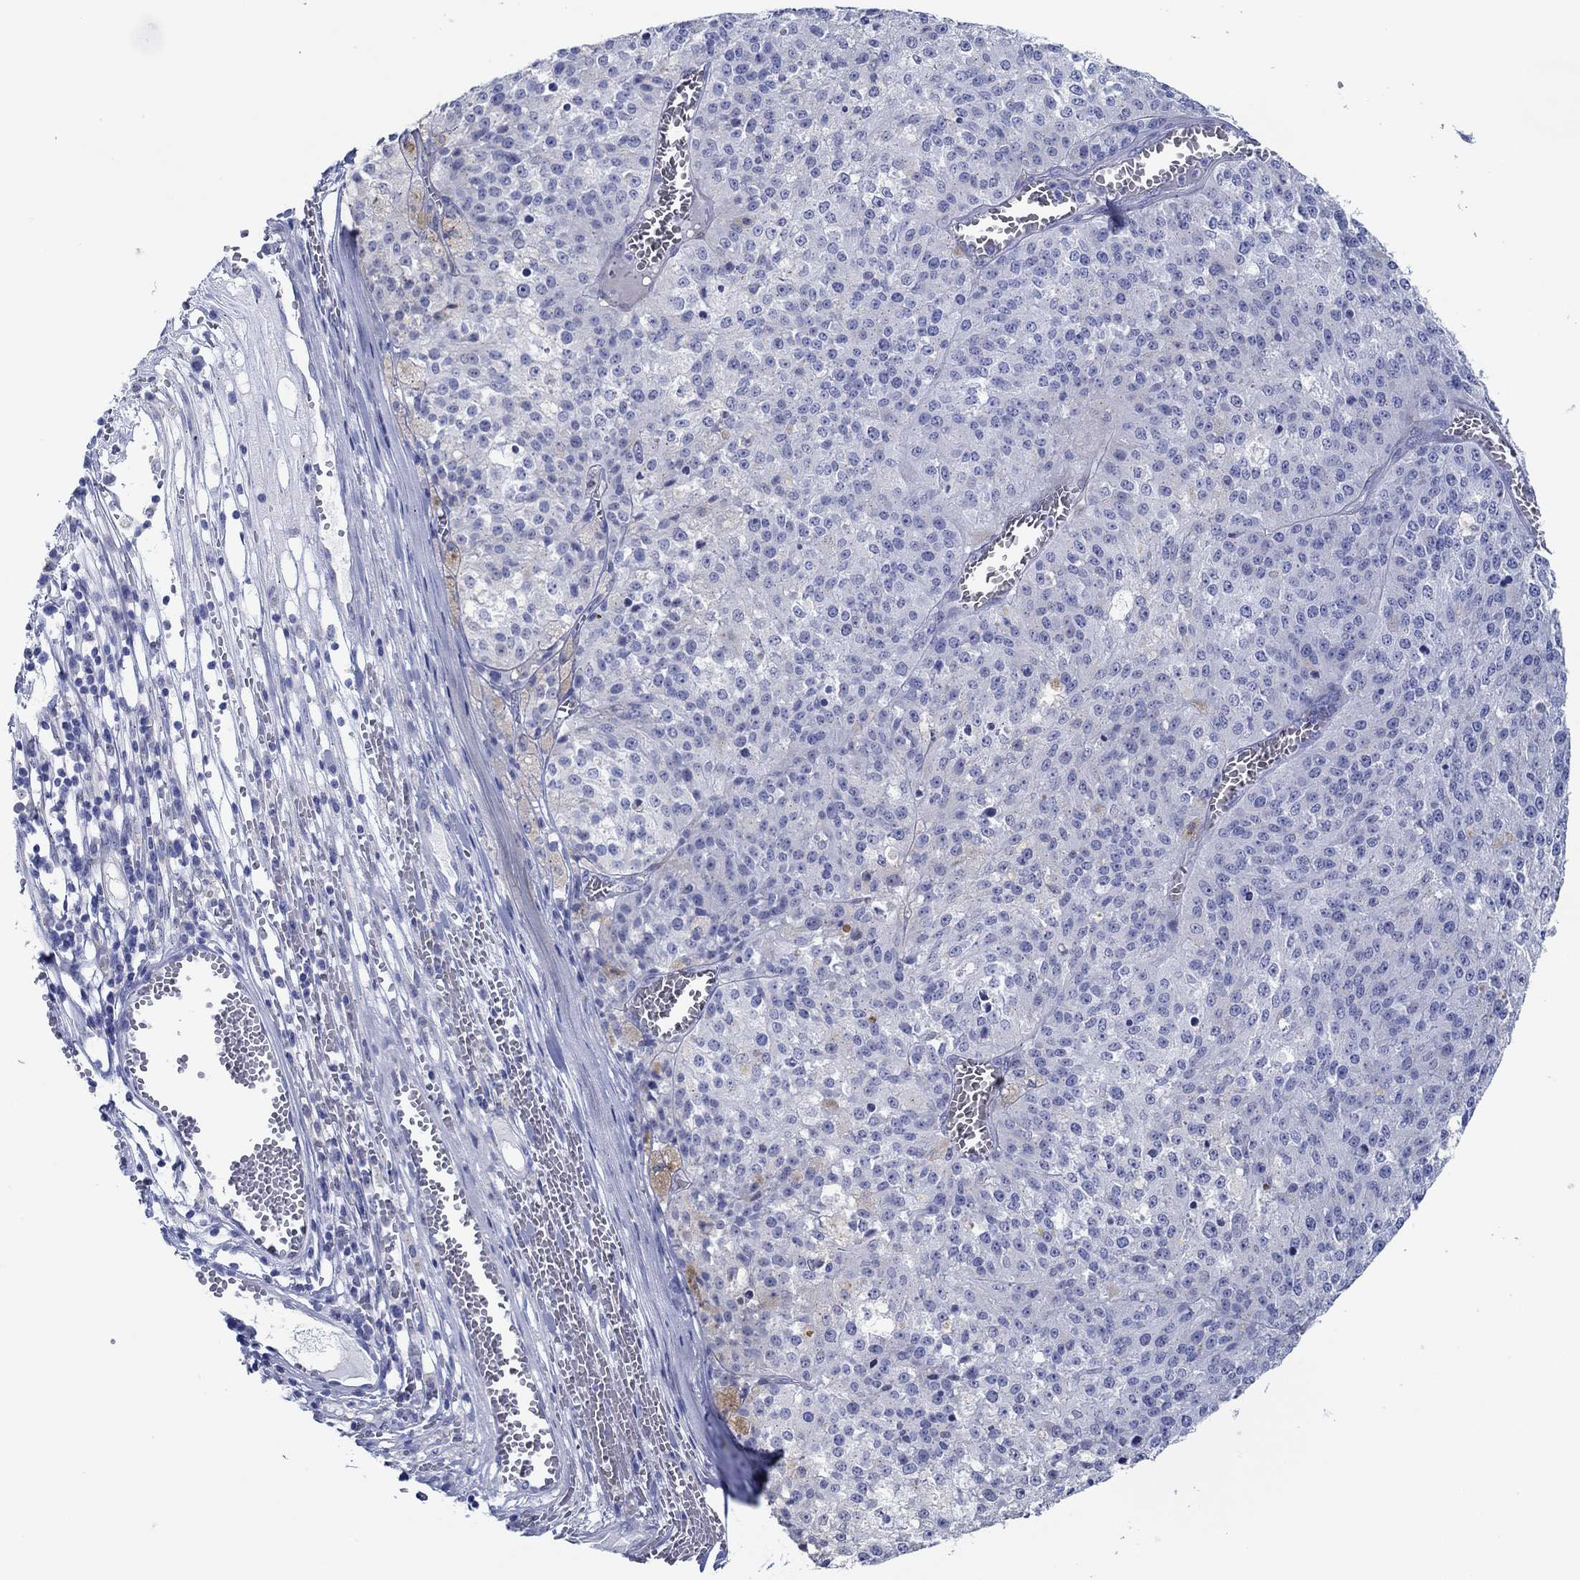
{"staining": {"intensity": "negative", "quantity": "none", "location": "none"}, "tissue": "melanoma", "cell_type": "Tumor cells", "image_type": "cancer", "snomed": [{"axis": "morphology", "description": "Malignant melanoma, Metastatic site"}, {"axis": "topography", "description": "Lymph node"}], "caption": "The immunohistochemistry micrograph has no significant expression in tumor cells of malignant melanoma (metastatic site) tissue. (Brightfield microscopy of DAB immunohistochemistry (IHC) at high magnification).", "gene": "IGFBP6", "patient": {"sex": "female", "age": 64}}